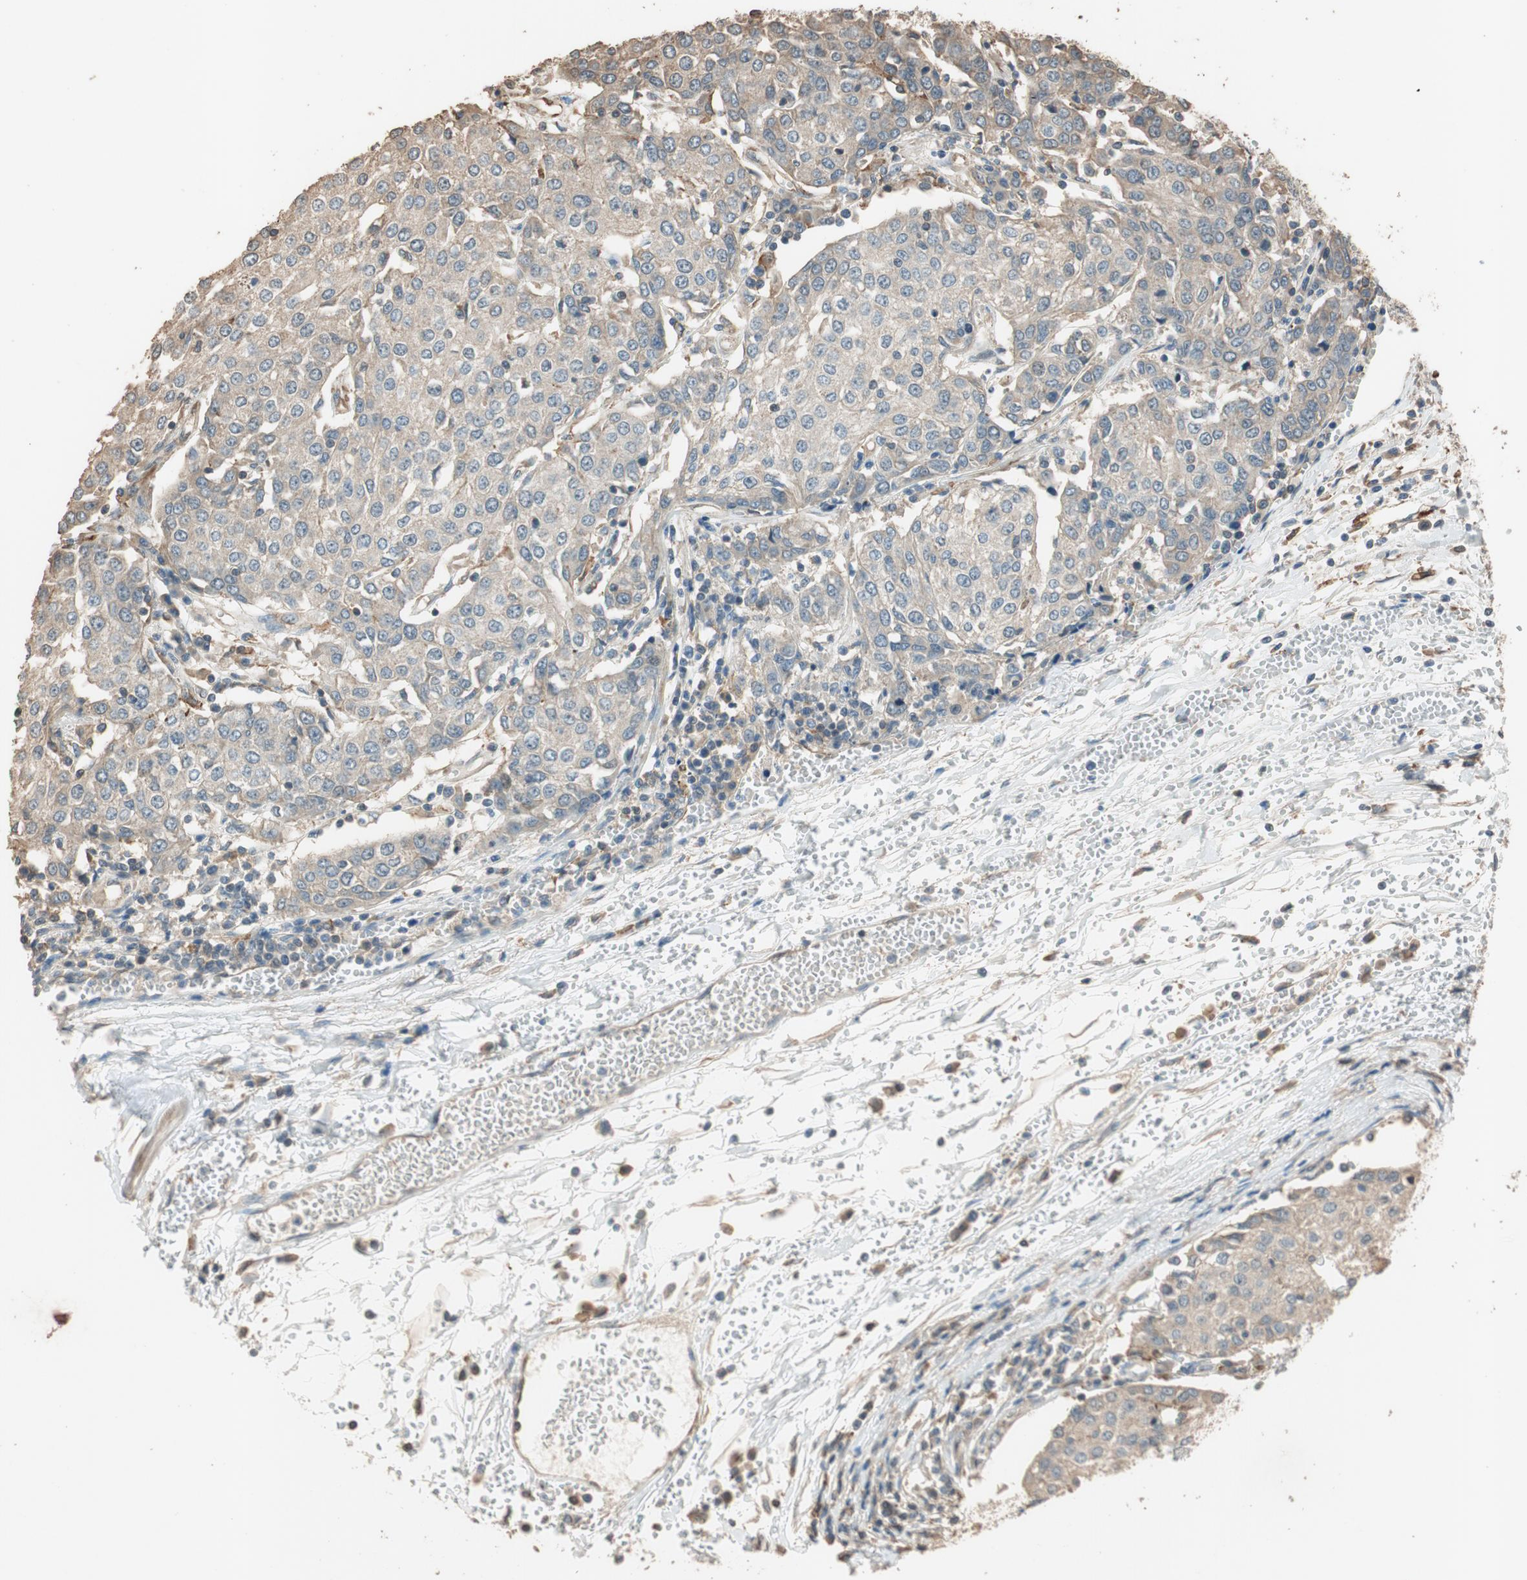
{"staining": {"intensity": "weak", "quantity": "25%-75%", "location": "cytoplasmic/membranous"}, "tissue": "urothelial cancer", "cell_type": "Tumor cells", "image_type": "cancer", "snomed": [{"axis": "morphology", "description": "Urothelial carcinoma, High grade"}, {"axis": "topography", "description": "Urinary bladder"}], "caption": "Immunohistochemistry (IHC) image of neoplastic tissue: high-grade urothelial carcinoma stained using immunohistochemistry (IHC) exhibits low levels of weak protein expression localized specifically in the cytoplasmic/membranous of tumor cells, appearing as a cytoplasmic/membranous brown color.", "gene": "MST1R", "patient": {"sex": "female", "age": 85}}